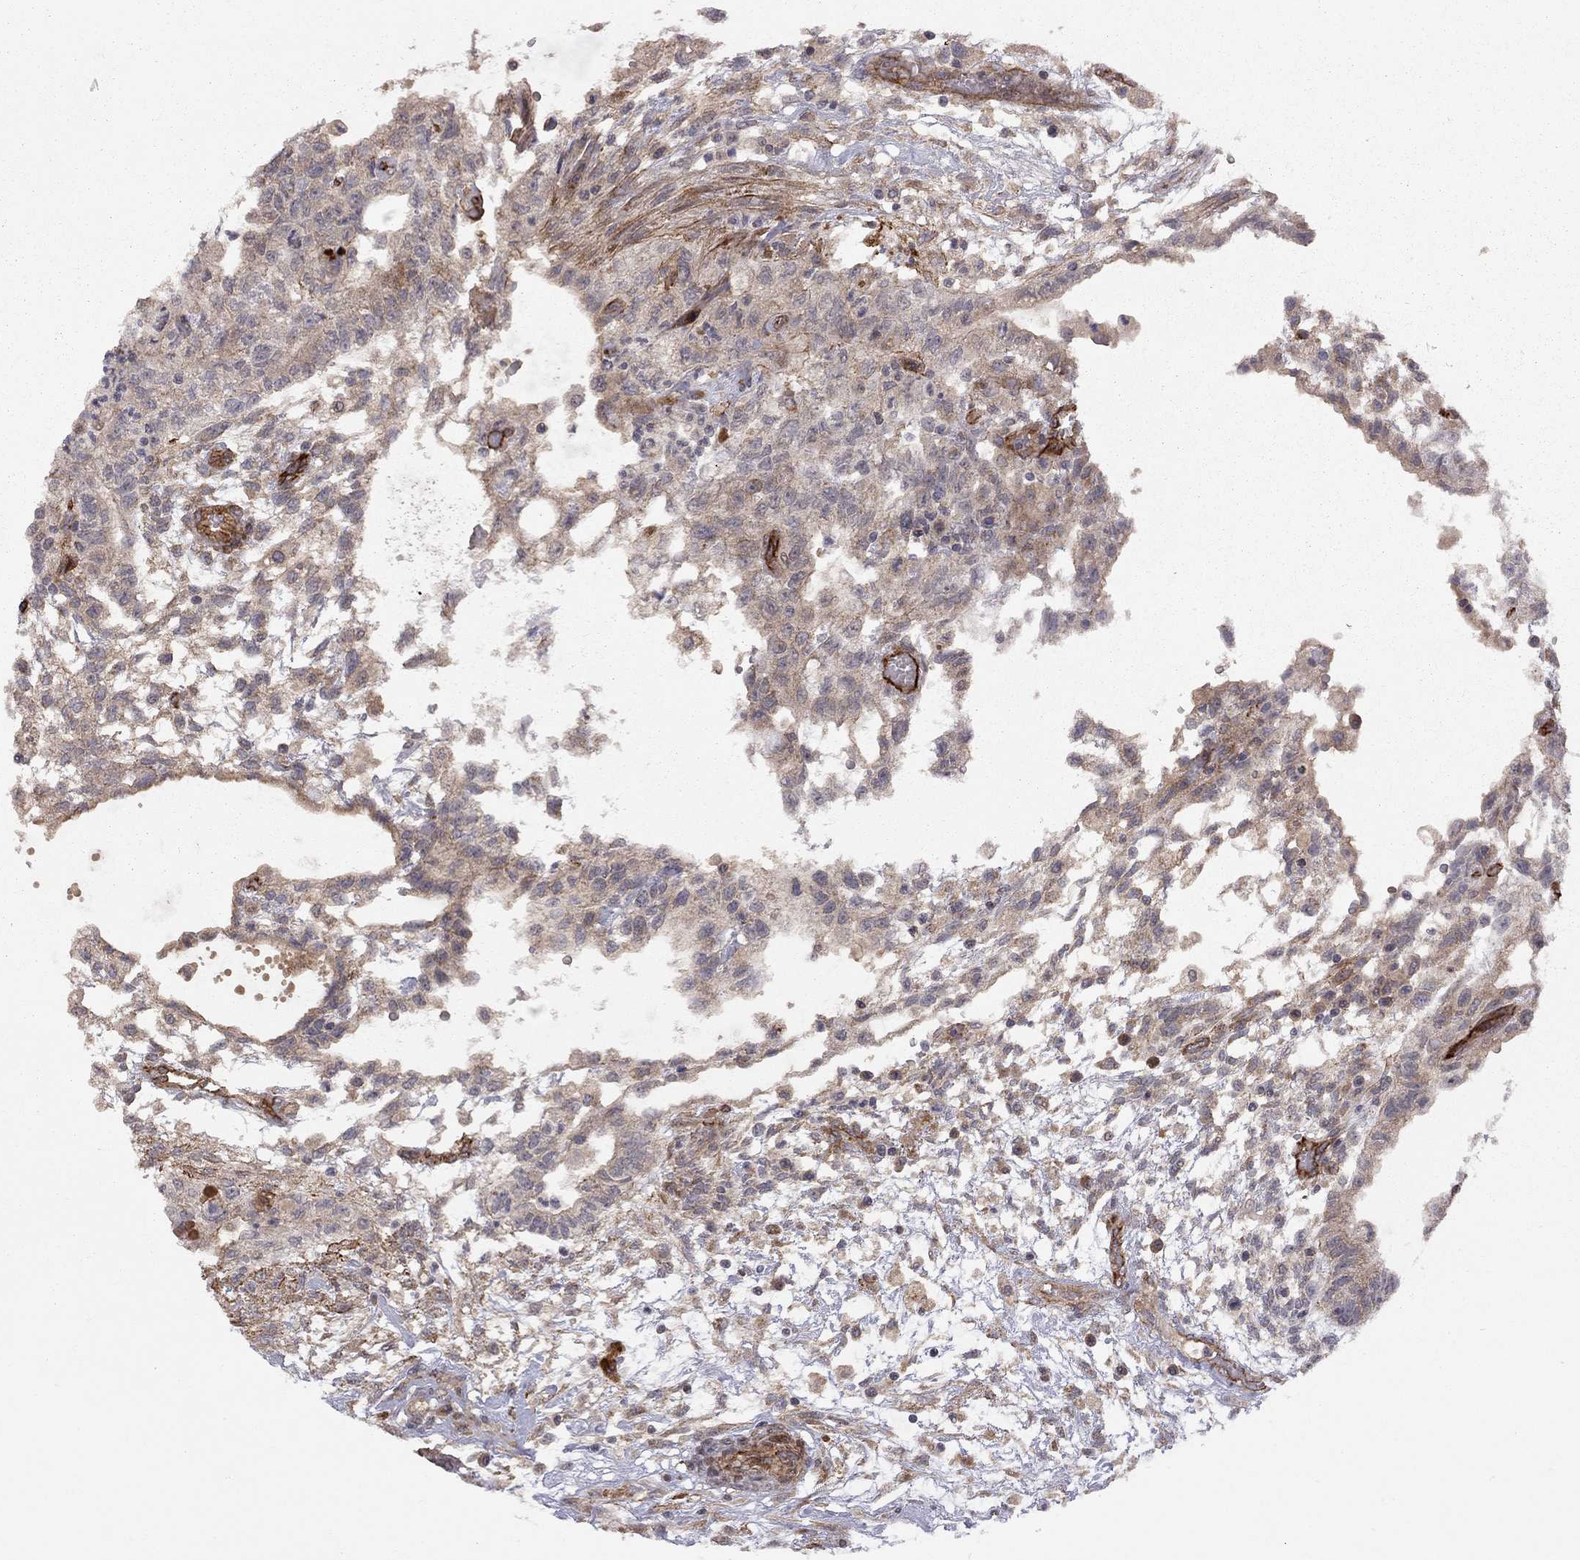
{"staining": {"intensity": "weak", "quantity": "25%-75%", "location": "cytoplasmic/membranous"}, "tissue": "testis cancer", "cell_type": "Tumor cells", "image_type": "cancer", "snomed": [{"axis": "morphology", "description": "Carcinoma, Embryonal, NOS"}, {"axis": "topography", "description": "Testis"}], "caption": "Immunohistochemistry (IHC) of testis cancer (embryonal carcinoma) demonstrates low levels of weak cytoplasmic/membranous expression in approximately 25%-75% of tumor cells.", "gene": "EXOC3L2", "patient": {"sex": "male", "age": 32}}